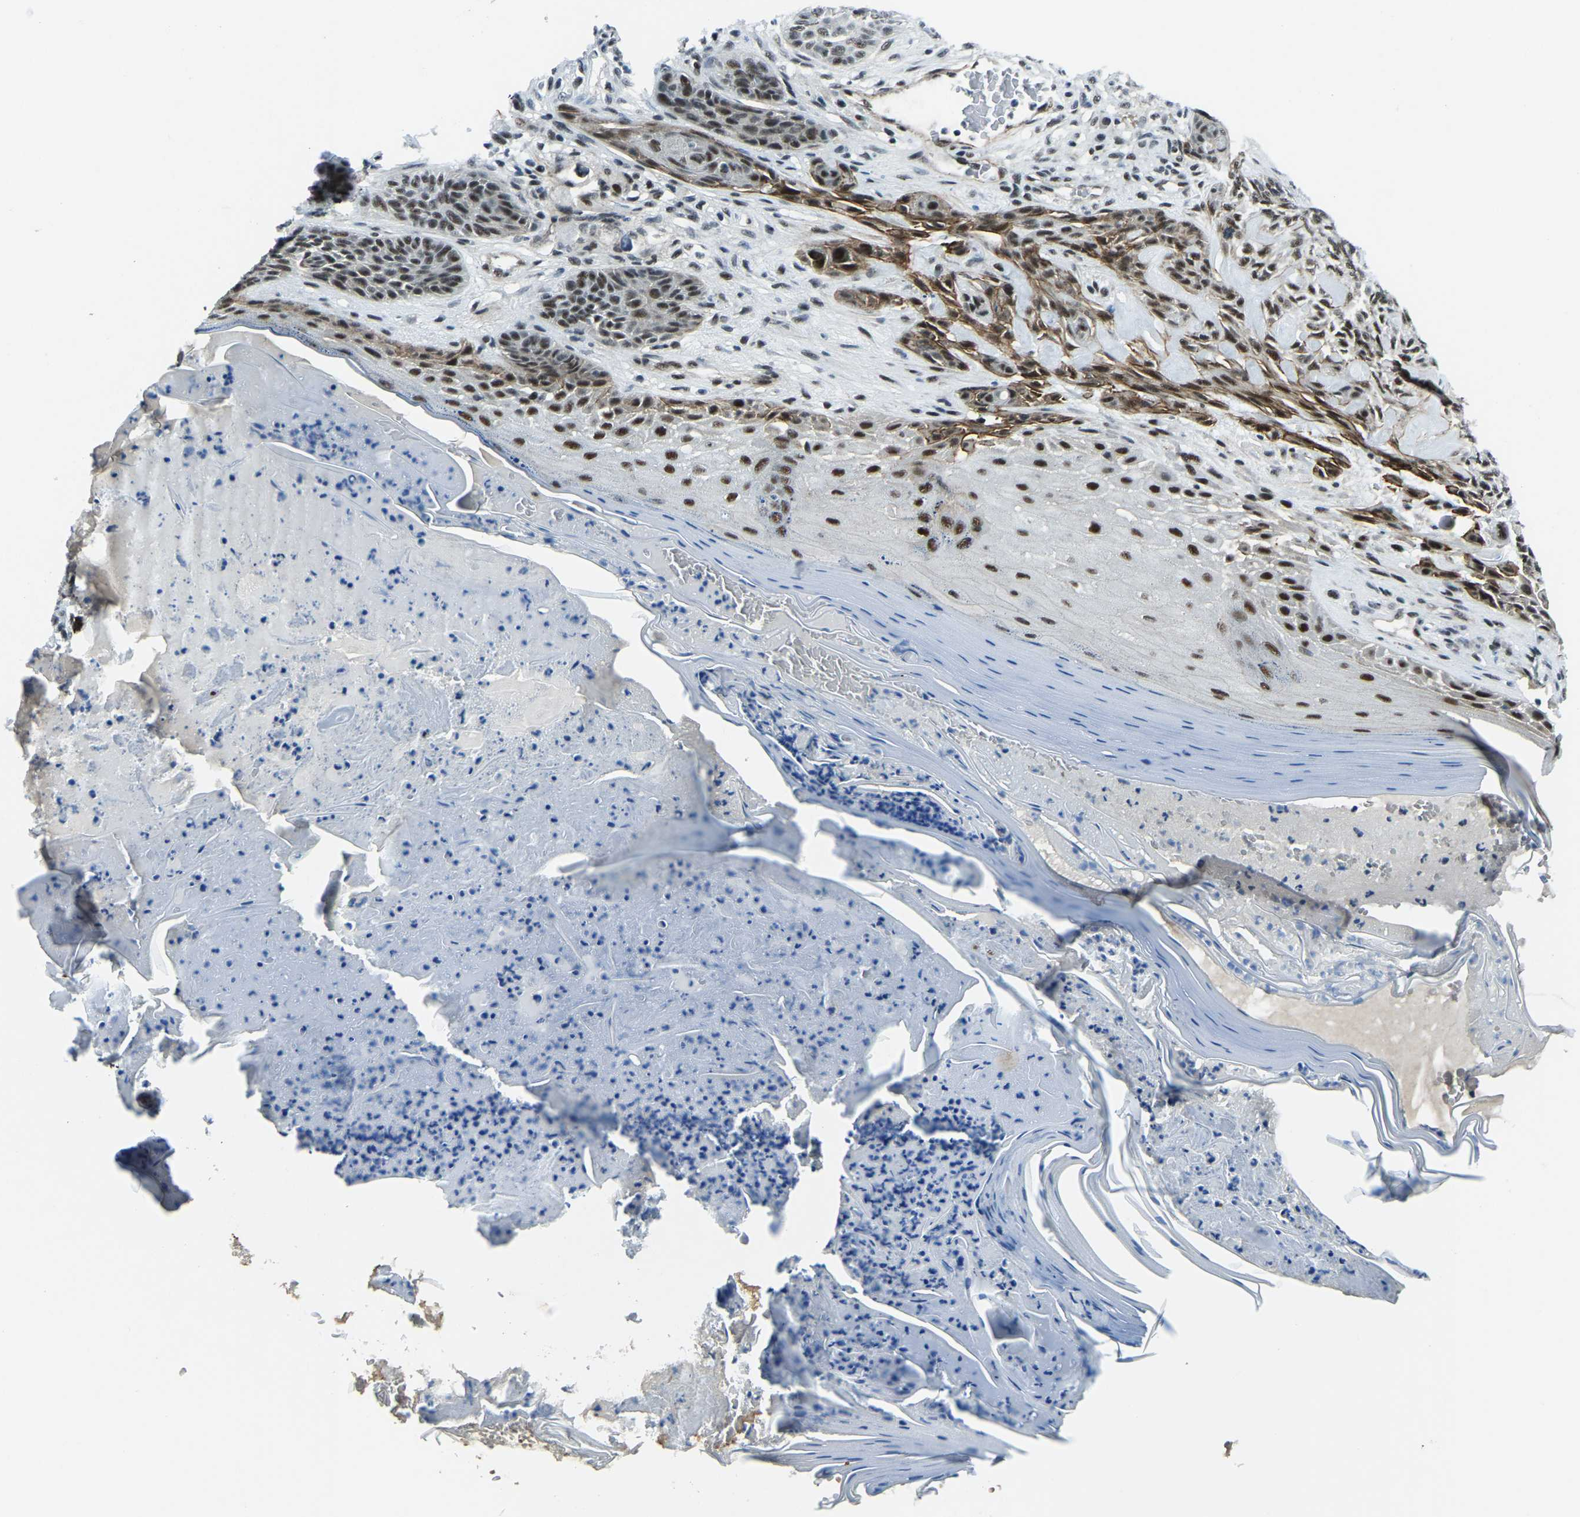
{"staining": {"intensity": "strong", "quantity": ">75%", "location": "cytoplasmic/membranous,nuclear"}, "tissue": "skin cancer", "cell_type": "Tumor cells", "image_type": "cancer", "snomed": [{"axis": "morphology", "description": "Basal cell carcinoma"}, {"axis": "topography", "description": "Skin"}], "caption": "Protein staining of skin basal cell carcinoma tissue demonstrates strong cytoplasmic/membranous and nuclear positivity in about >75% of tumor cells.", "gene": "PRCC", "patient": {"sex": "male", "age": 55}}